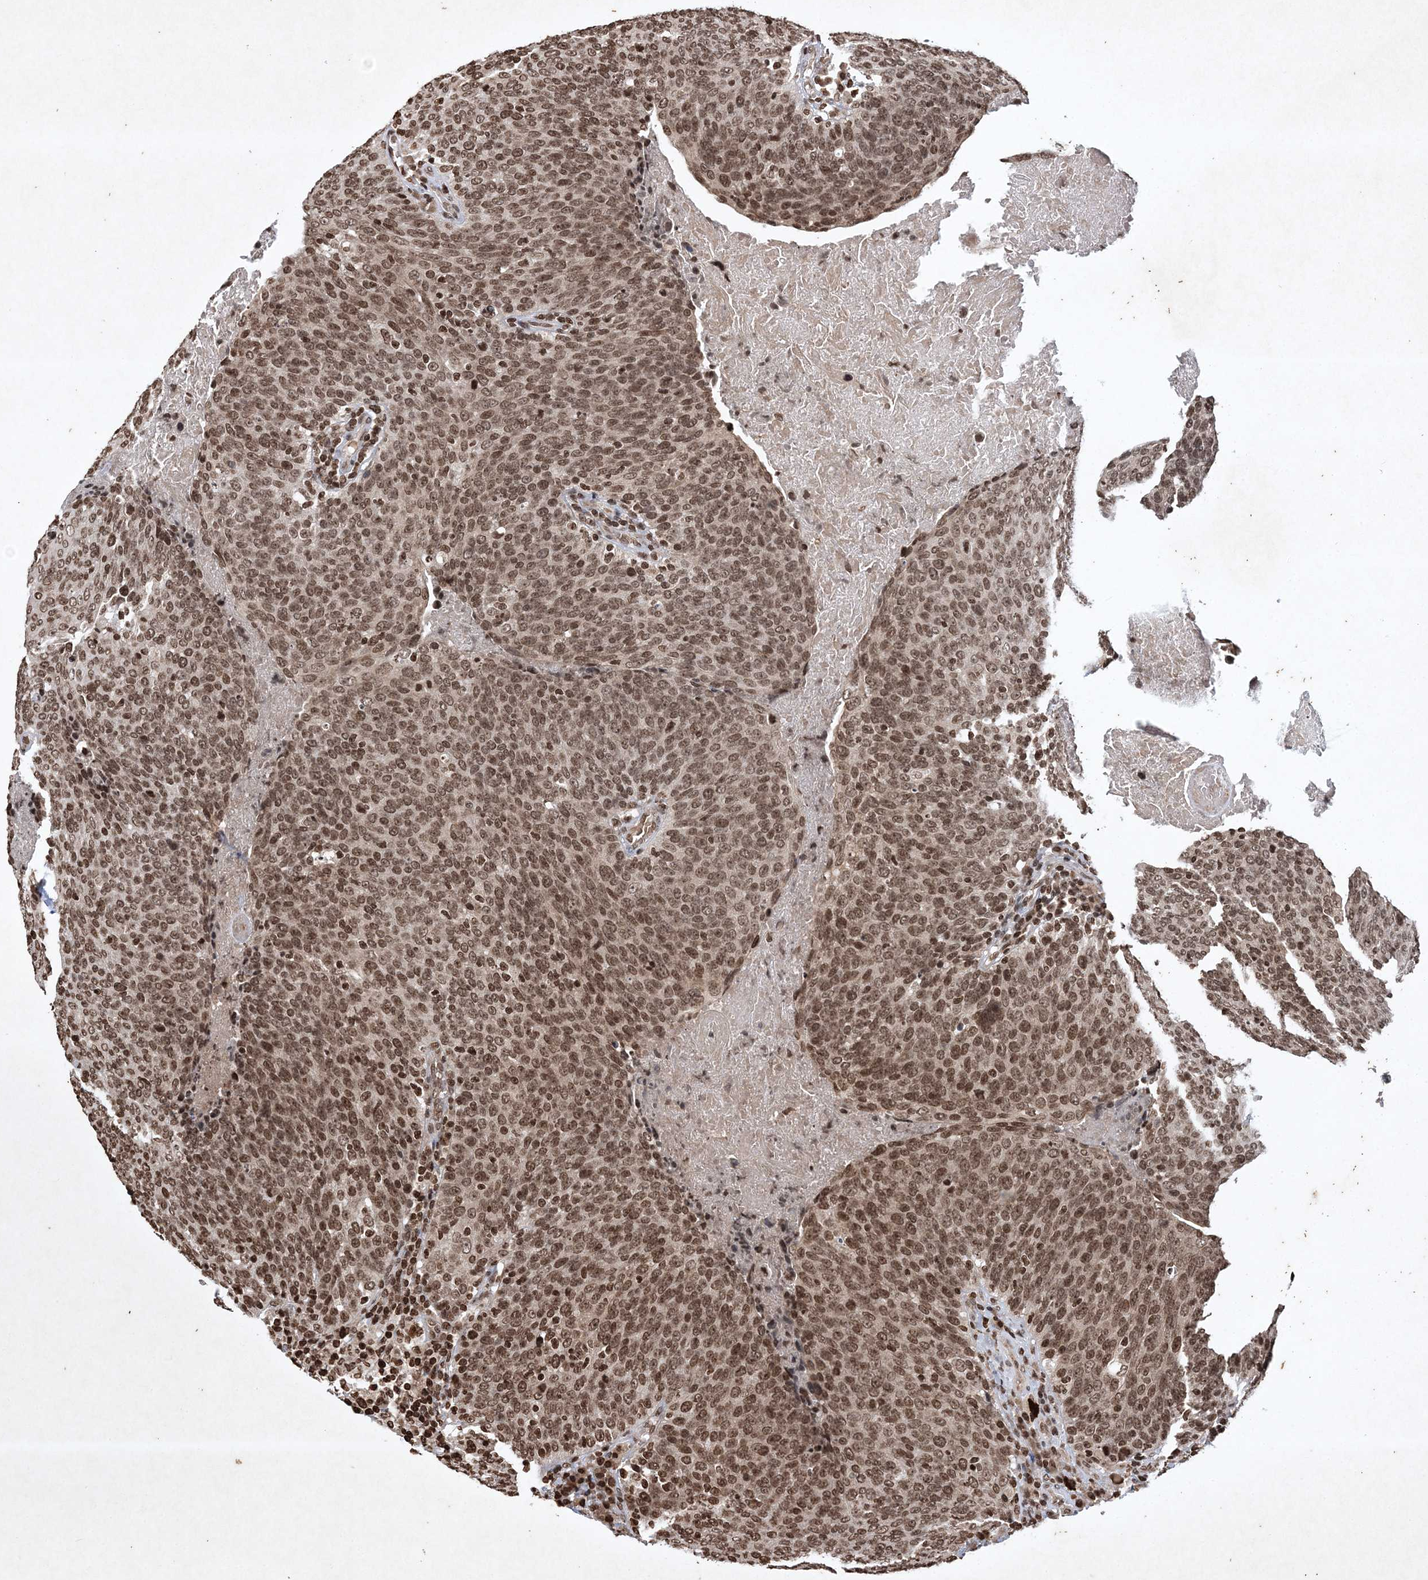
{"staining": {"intensity": "moderate", "quantity": ">75%", "location": "nuclear"}, "tissue": "head and neck cancer", "cell_type": "Tumor cells", "image_type": "cancer", "snomed": [{"axis": "morphology", "description": "Squamous cell carcinoma, NOS"}, {"axis": "morphology", "description": "Squamous cell carcinoma, metastatic, NOS"}, {"axis": "topography", "description": "Lymph node"}, {"axis": "topography", "description": "Head-Neck"}], "caption": "Human head and neck cancer stained with a protein marker reveals moderate staining in tumor cells.", "gene": "NEDD9", "patient": {"sex": "male", "age": 62}}